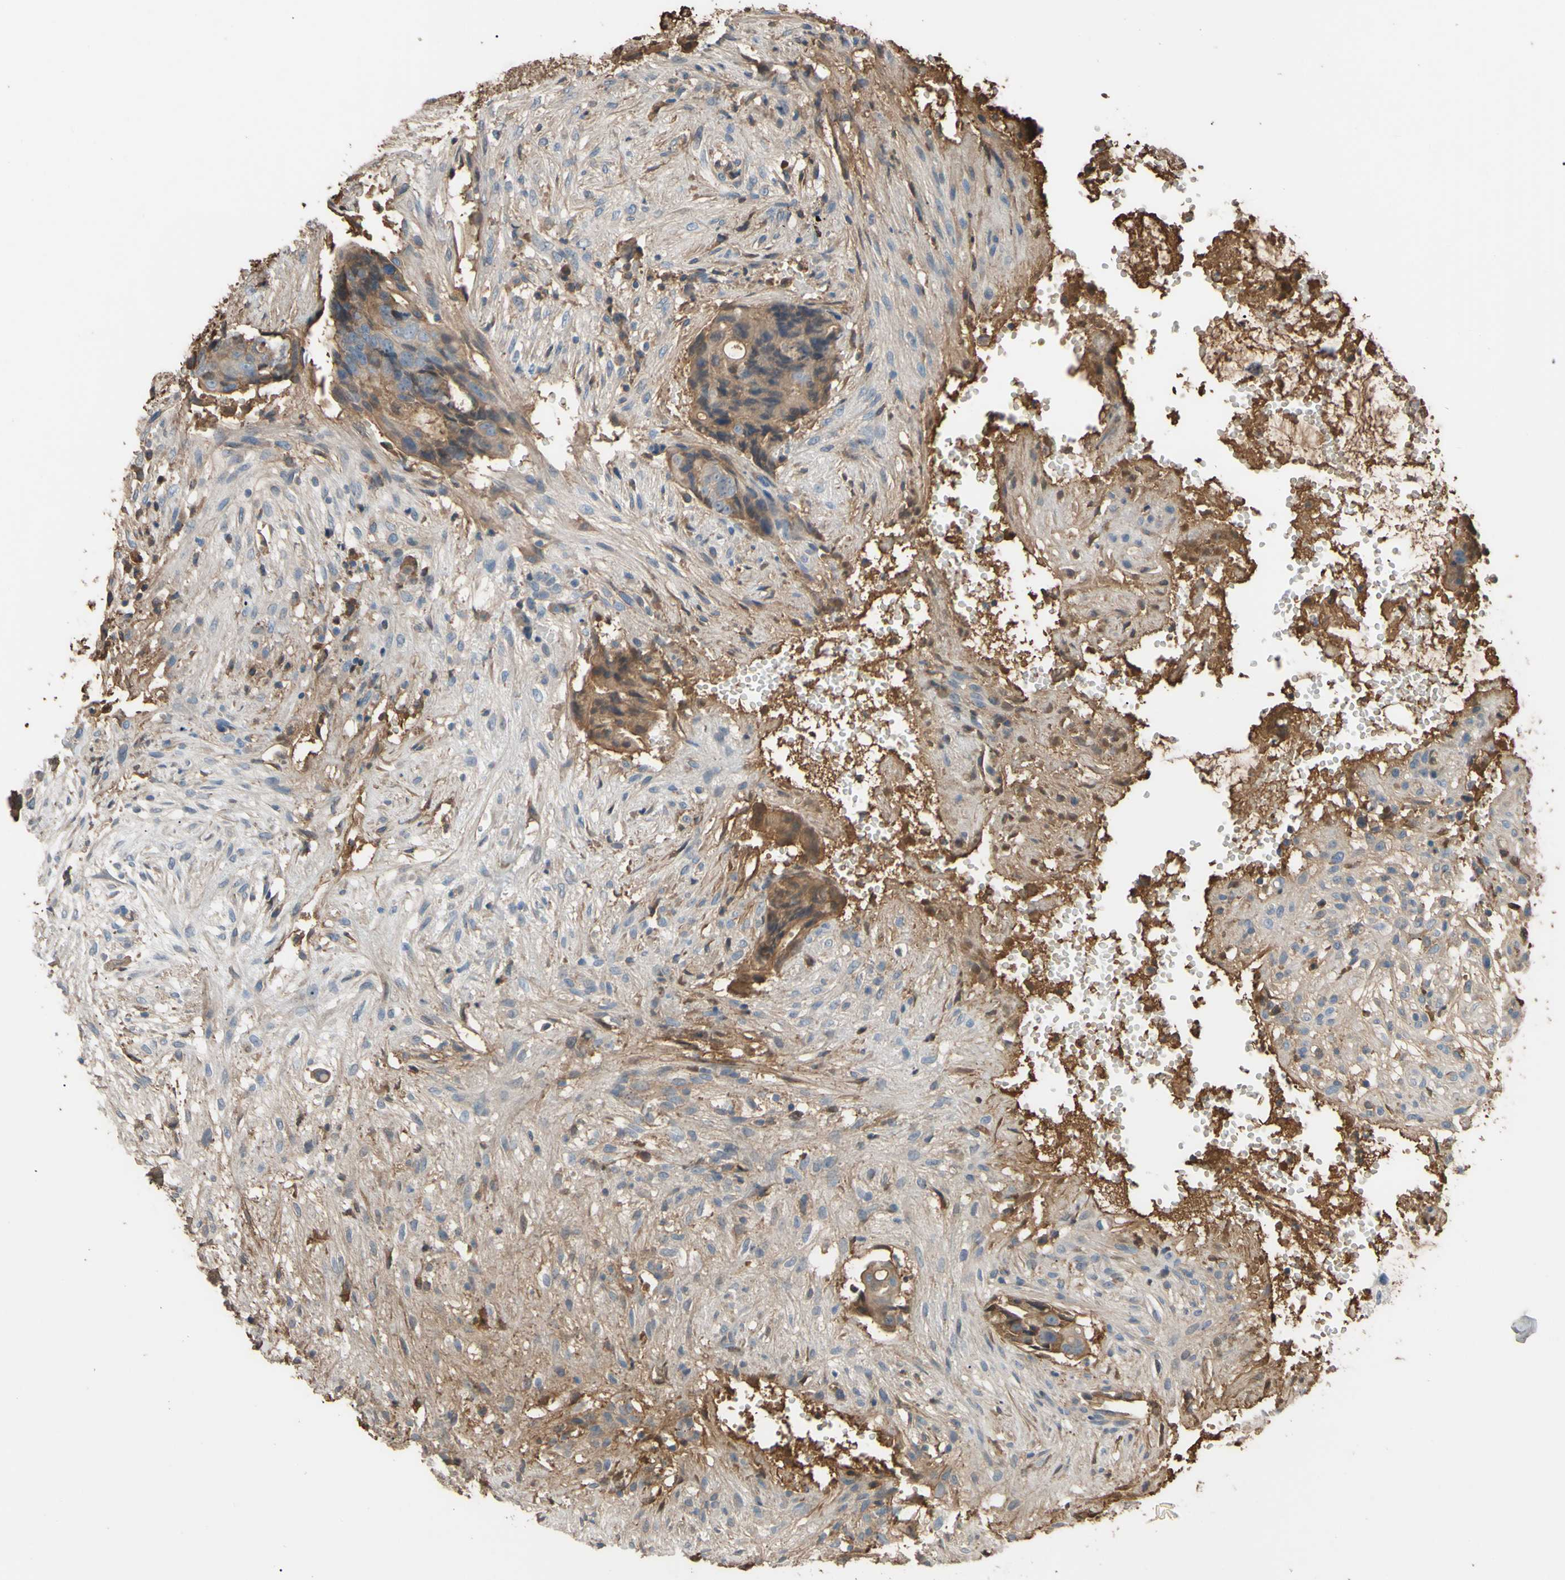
{"staining": {"intensity": "moderate", "quantity": "25%-75%", "location": "cytoplasmic/membranous"}, "tissue": "colorectal cancer", "cell_type": "Tumor cells", "image_type": "cancer", "snomed": [{"axis": "morphology", "description": "Adenocarcinoma, NOS"}, {"axis": "topography", "description": "Colon"}], "caption": "Colorectal adenocarcinoma stained for a protein reveals moderate cytoplasmic/membranous positivity in tumor cells.", "gene": "PTGDS", "patient": {"sex": "female", "age": 57}}